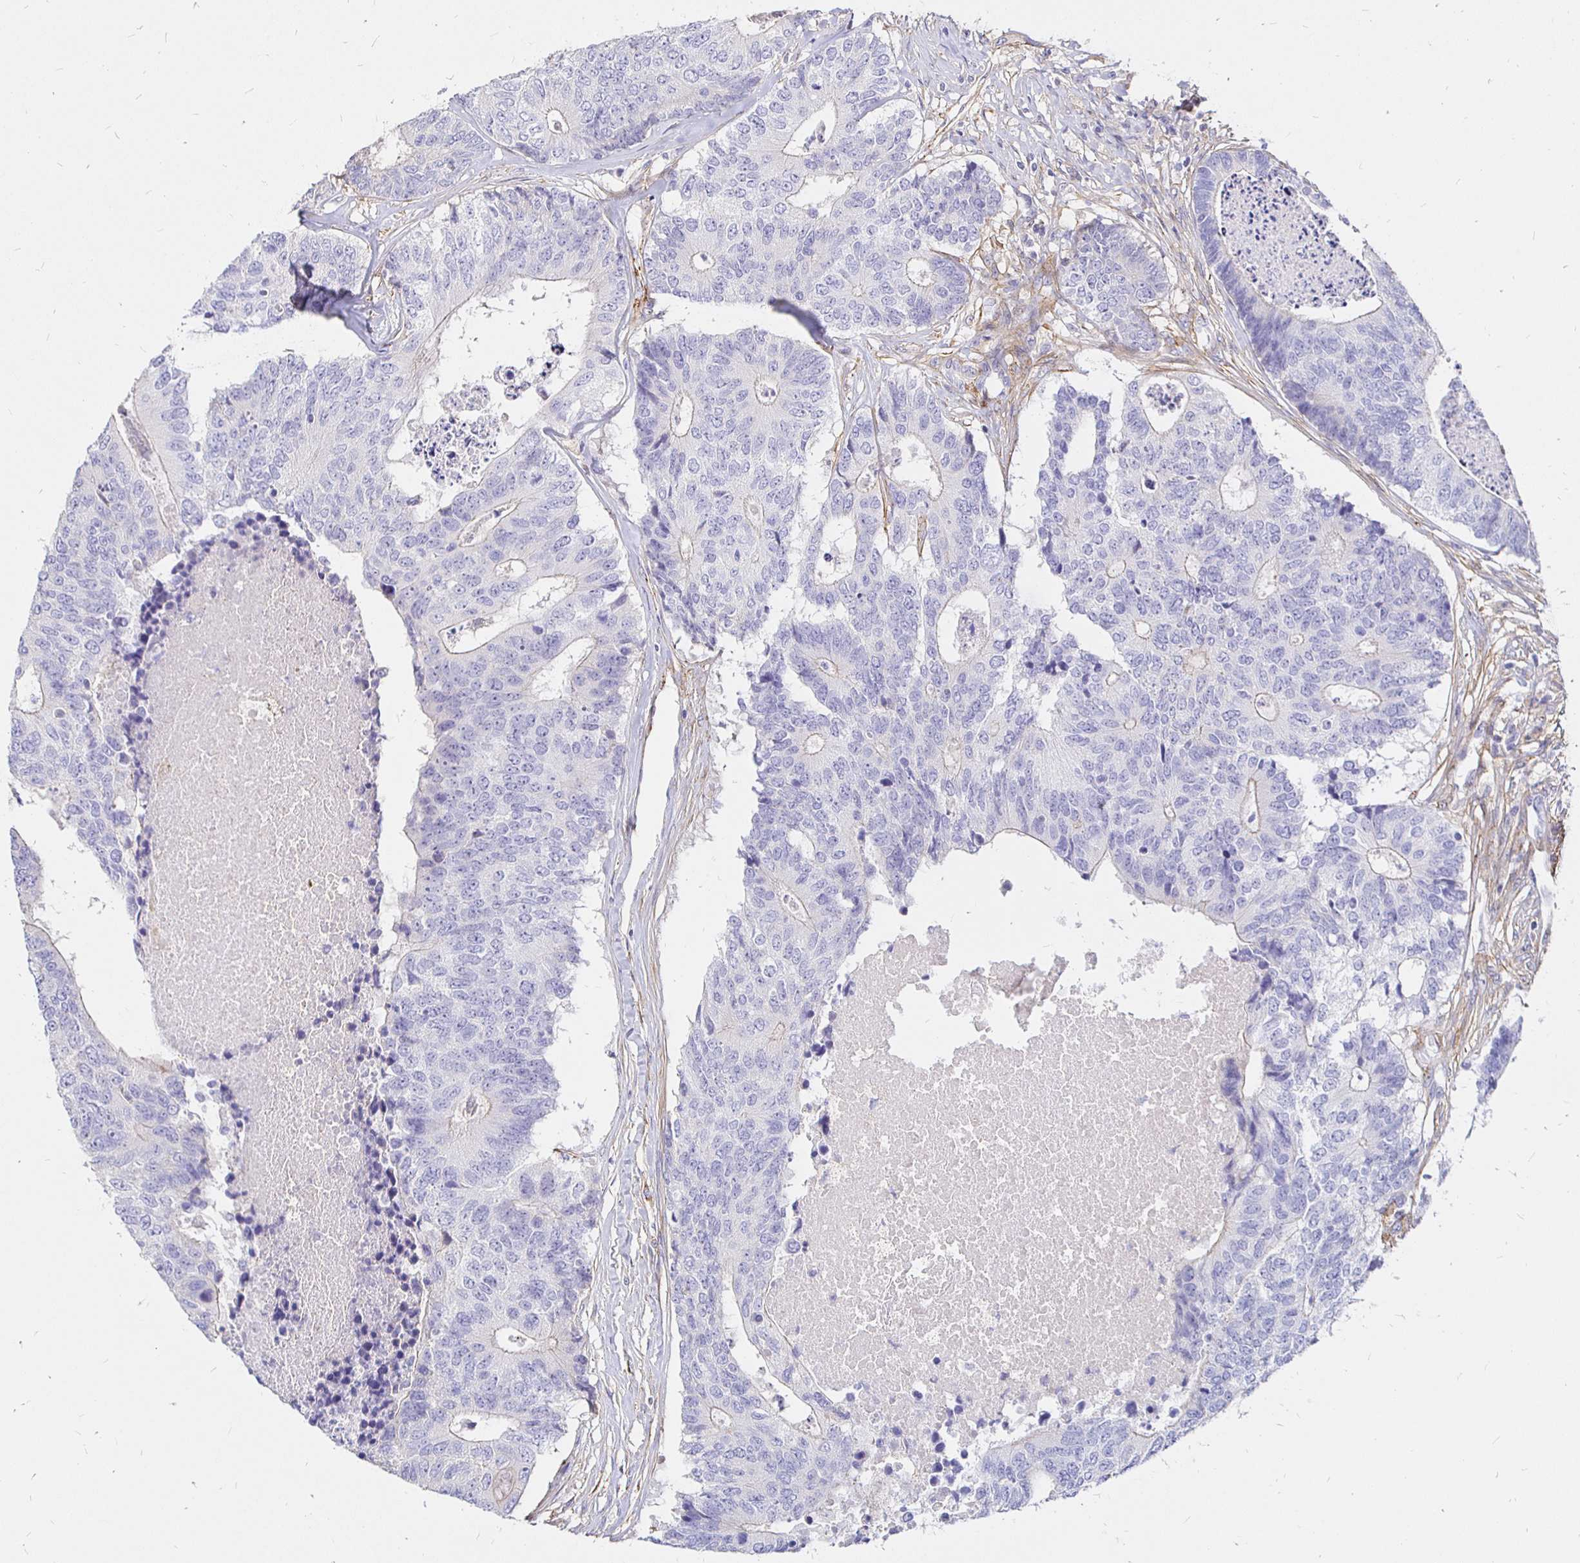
{"staining": {"intensity": "negative", "quantity": "none", "location": "none"}, "tissue": "colorectal cancer", "cell_type": "Tumor cells", "image_type": "cancer", "snomed": [{"axis": "morphology", "description": "Adenocarcinoma, NOS"}, {"axis": "topography", "description": "Colon"}], "caption": "Tumor cells are negative for protein expression in human colorectal adenocarcinoma.", "gene": "PALM2AKAP2", "patient": {"sex": "female", "age": 67}}